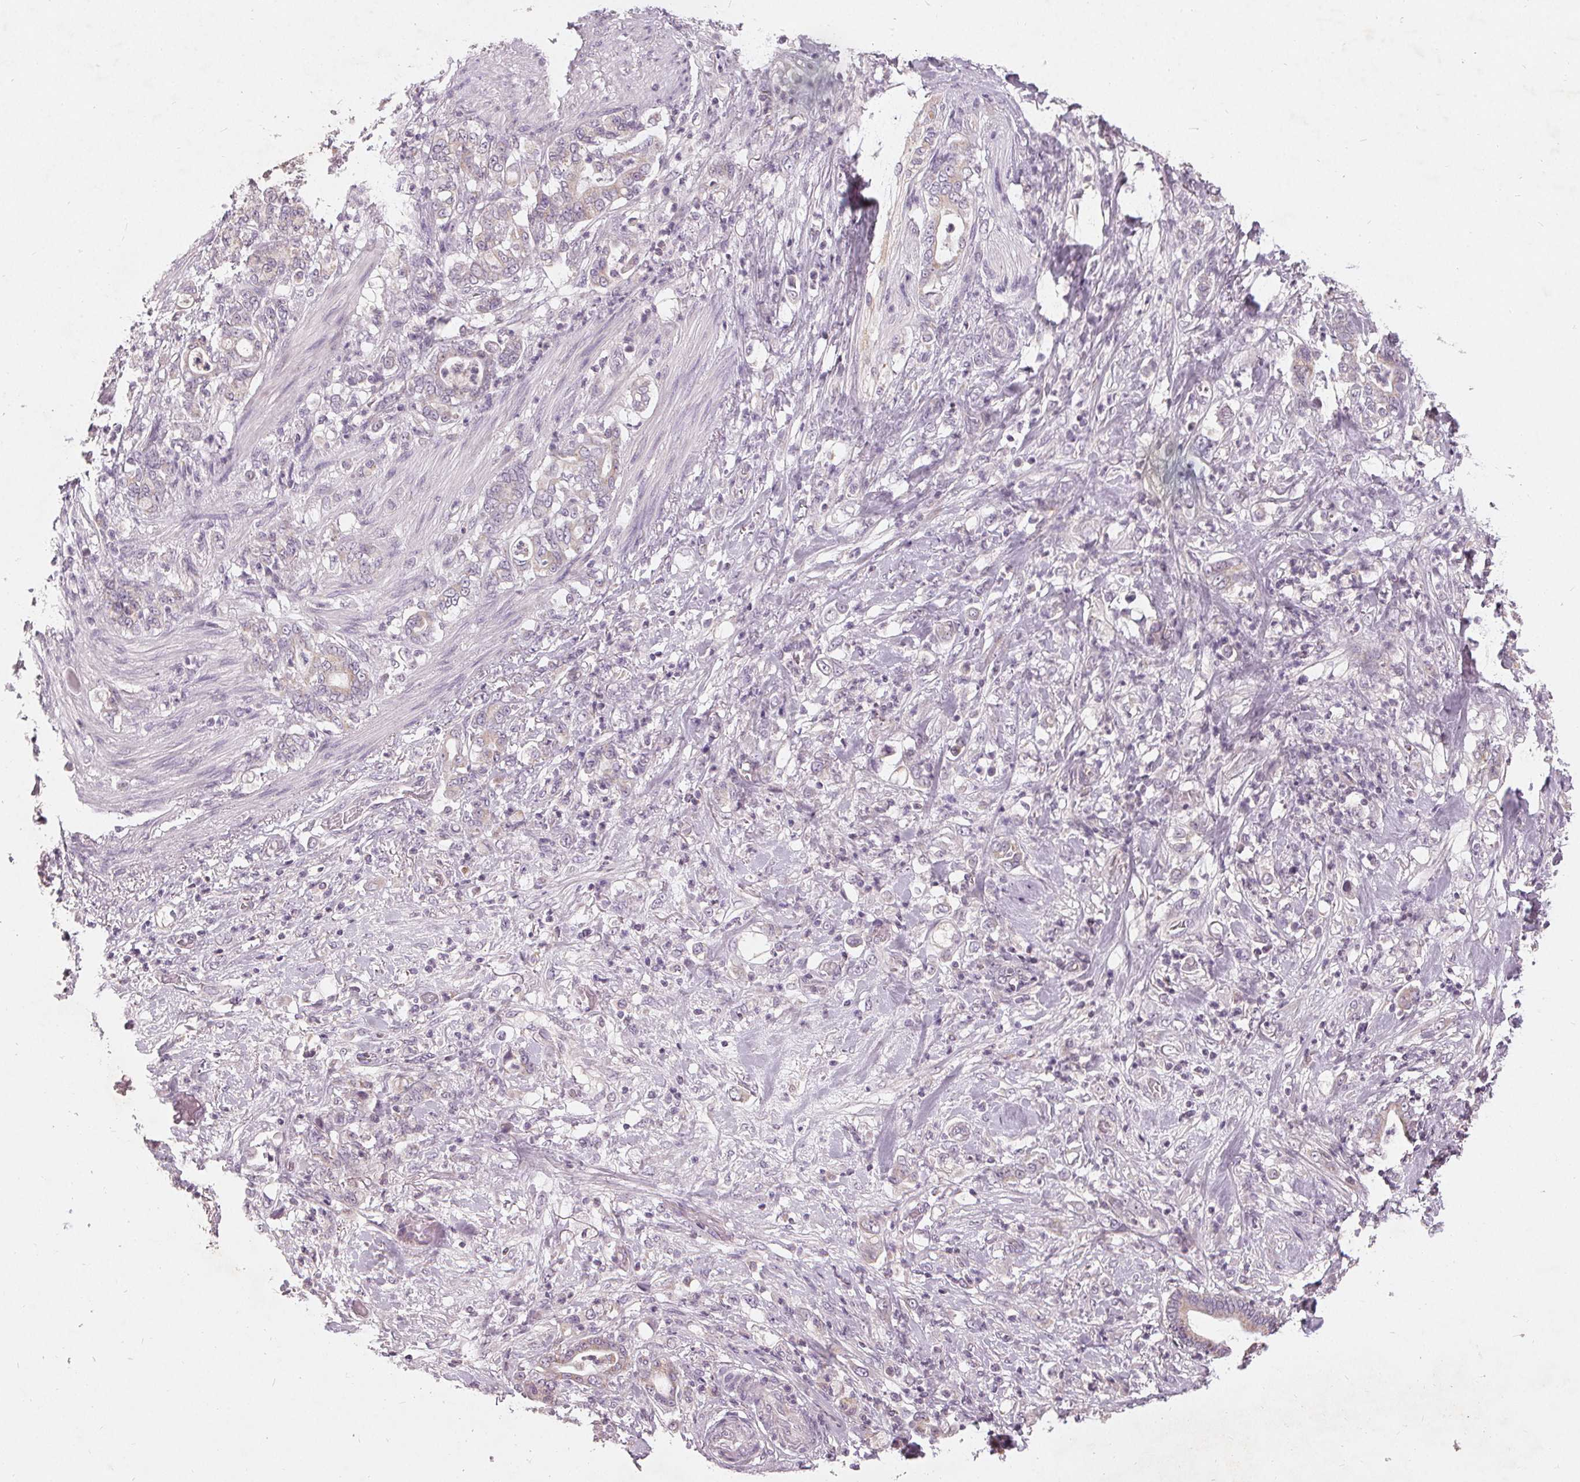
{"staining": {"intensity": "negative", "quantity": "none", "location": "none"}, "tissue": "stomach cancer", "cell_type": "Tumor cells", "image_type": "cancer", "snomed": [{"axis": "morphology", "description": "Adenocarcinoma, NOS"}, {"axis": "topography", "description": "Stomach"}], "caption": "Tumor cells show no significant staining in adenocarcinoma (stomach).", "gene": "TRIM60", "patient": {"sex": "female", "age": 79}}